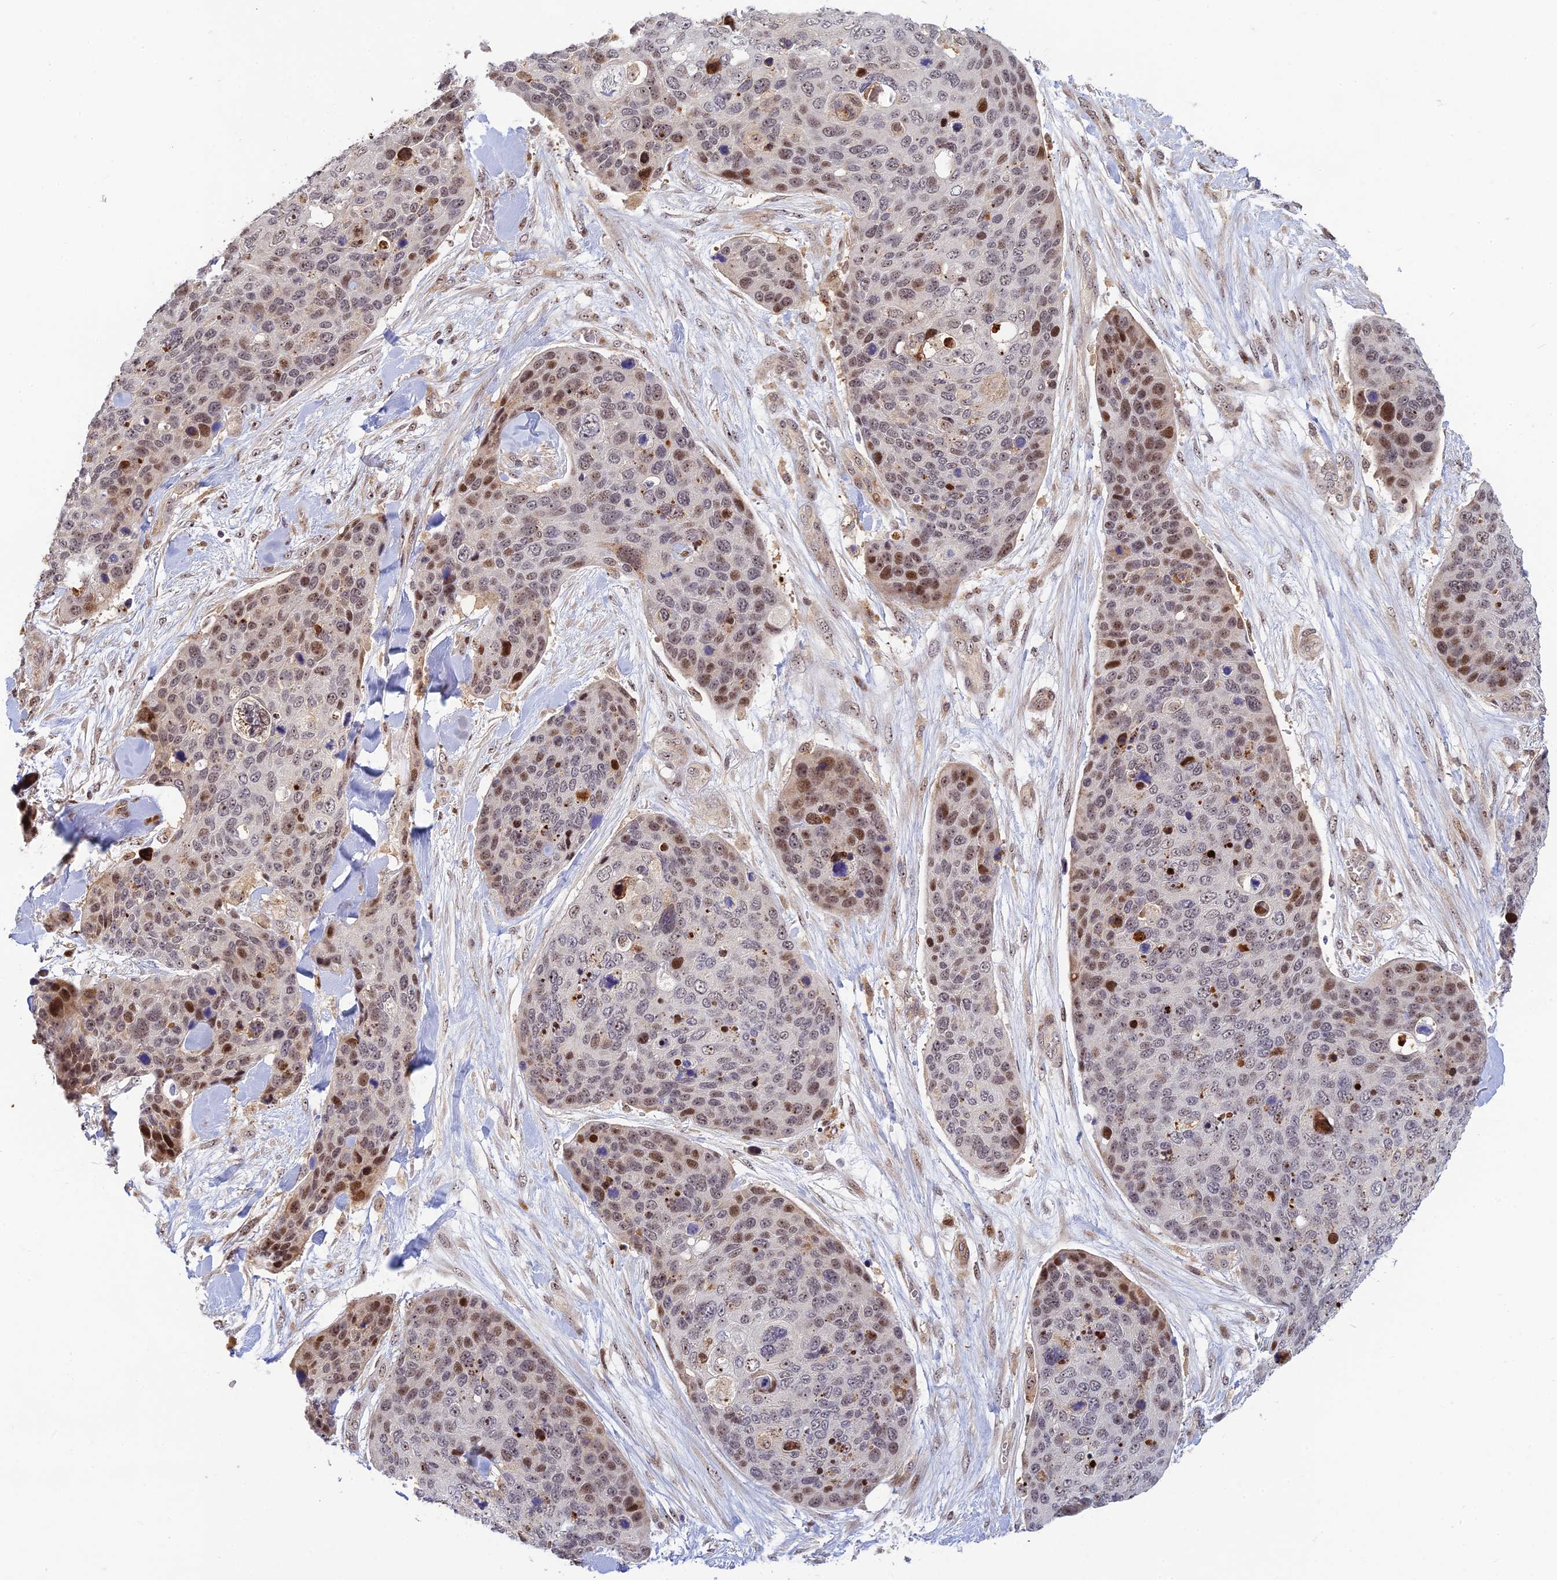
{"staining": {"intensity": "moderate", "quantity": "25%-75%", "location": "nuclear"}, "tissue": "skin cancer", "cell_type": "Tumor cells", "image_type": "cancer", "snomed": [{"axis": "morphology", "description": "Basal cell carcinoma"}, {"axis": "topography", "description": "Skin"}], "caption": "Skin cancer (basal cell carcinoma) was stained to show a protein in brown. There is medium levels of moderate nuclear expression in about 25%-75% of tumor cells. The protein is shown in brown color, while the nuclei are stained blue.", "gene": "UFSP2", "patient": {"sex": "female", "age": 74}}